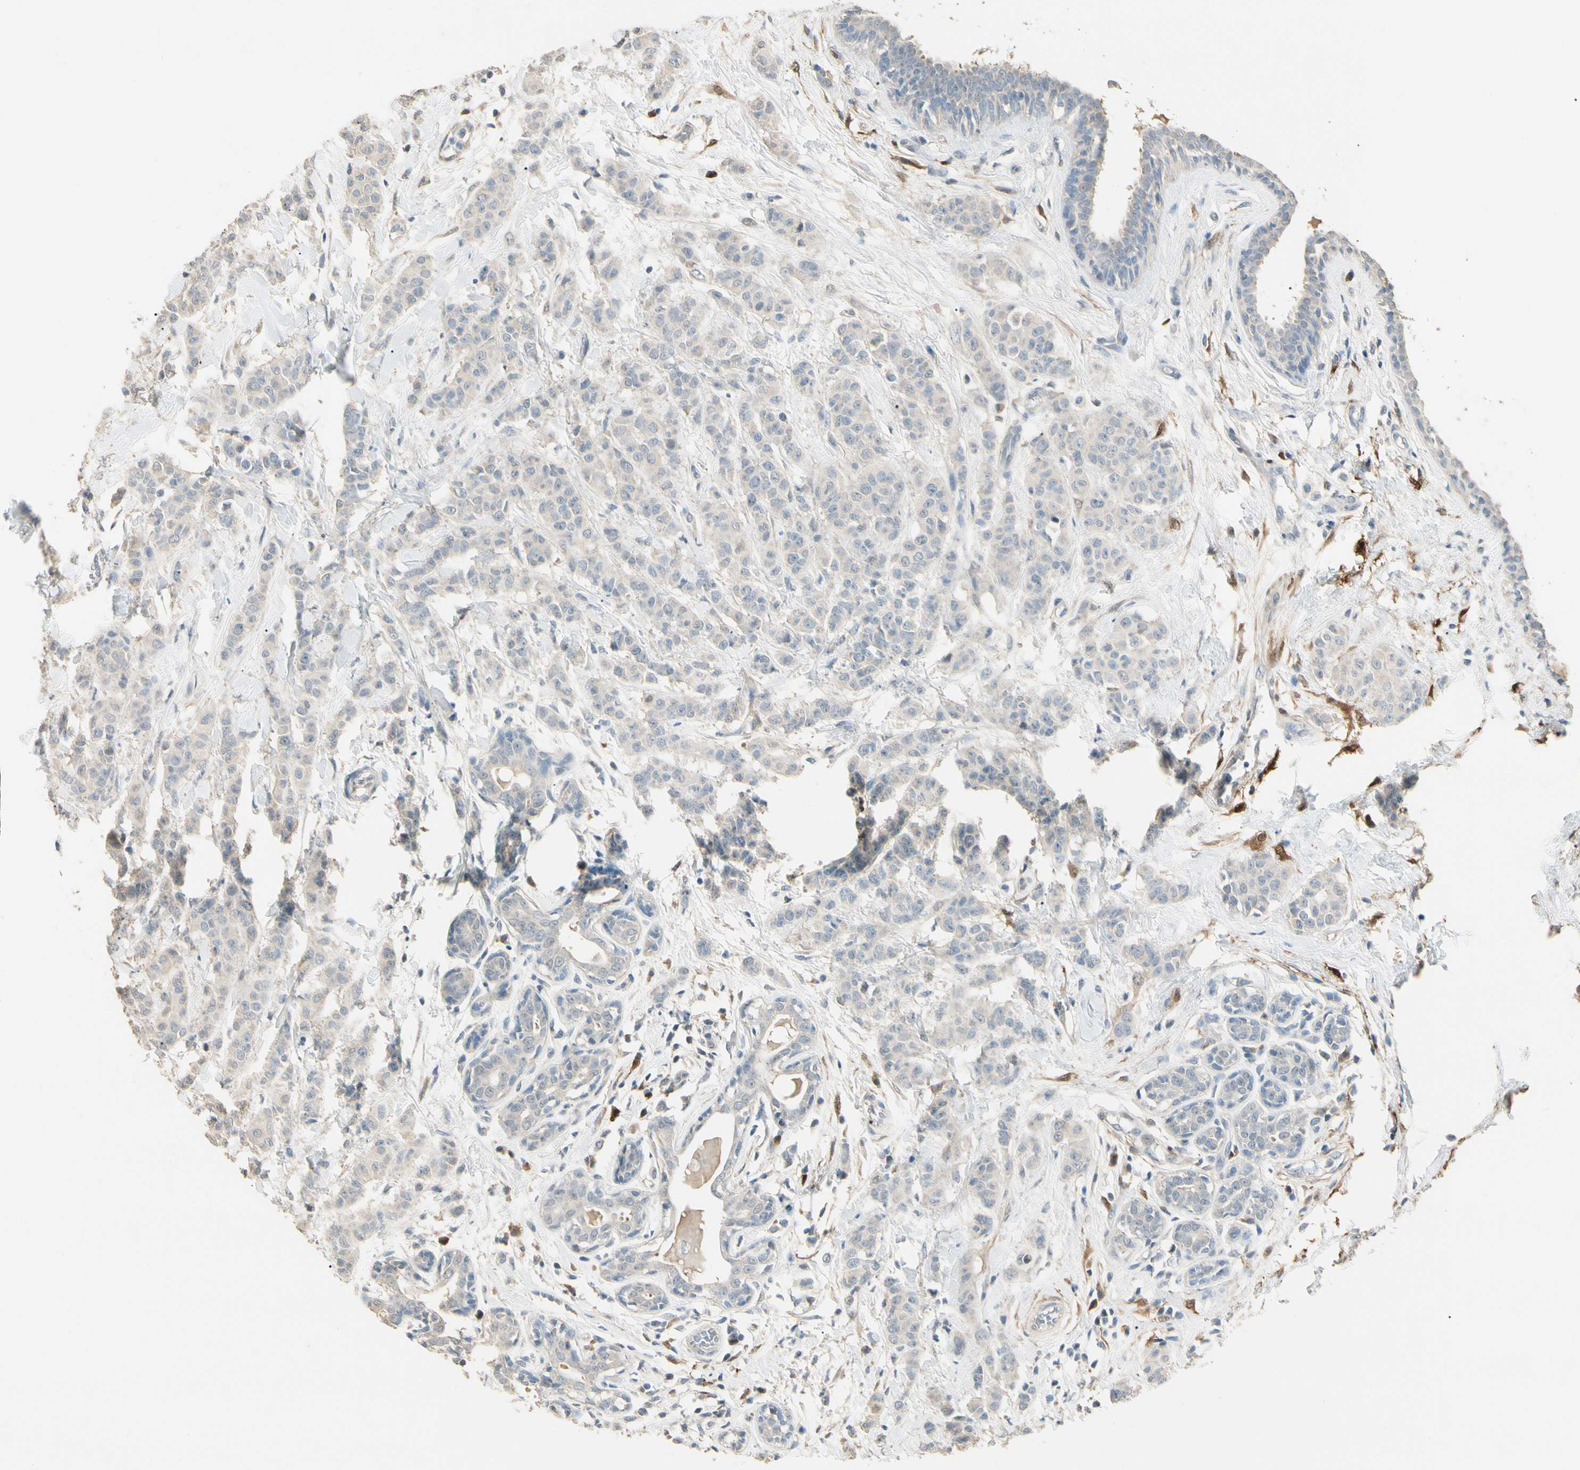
{"staining": {"intensity": "weak", "quantity": "<25%", "location": "cytoplasmic/membranous"}, "tissue": "breast cancer", "cell_type": "Tumor cells", "image_type": "cancer", "snomed": [{"axis": "morphology", "description": "Normal tissue, NOS"}, {"axis": "morphology", "description": "Duct carcinoma"}, {"axis": "topography", "description": "Breast"}], "caption": "High magnification brightfield microscopy of breast cancer (invasive ductal carcinoma) stained with DAB (brown) and counterstained with hematoxylin (blue): tumor cells show no significant staining.", "gene": "GNE", "patient": {"sex": "female", "age": 40}}